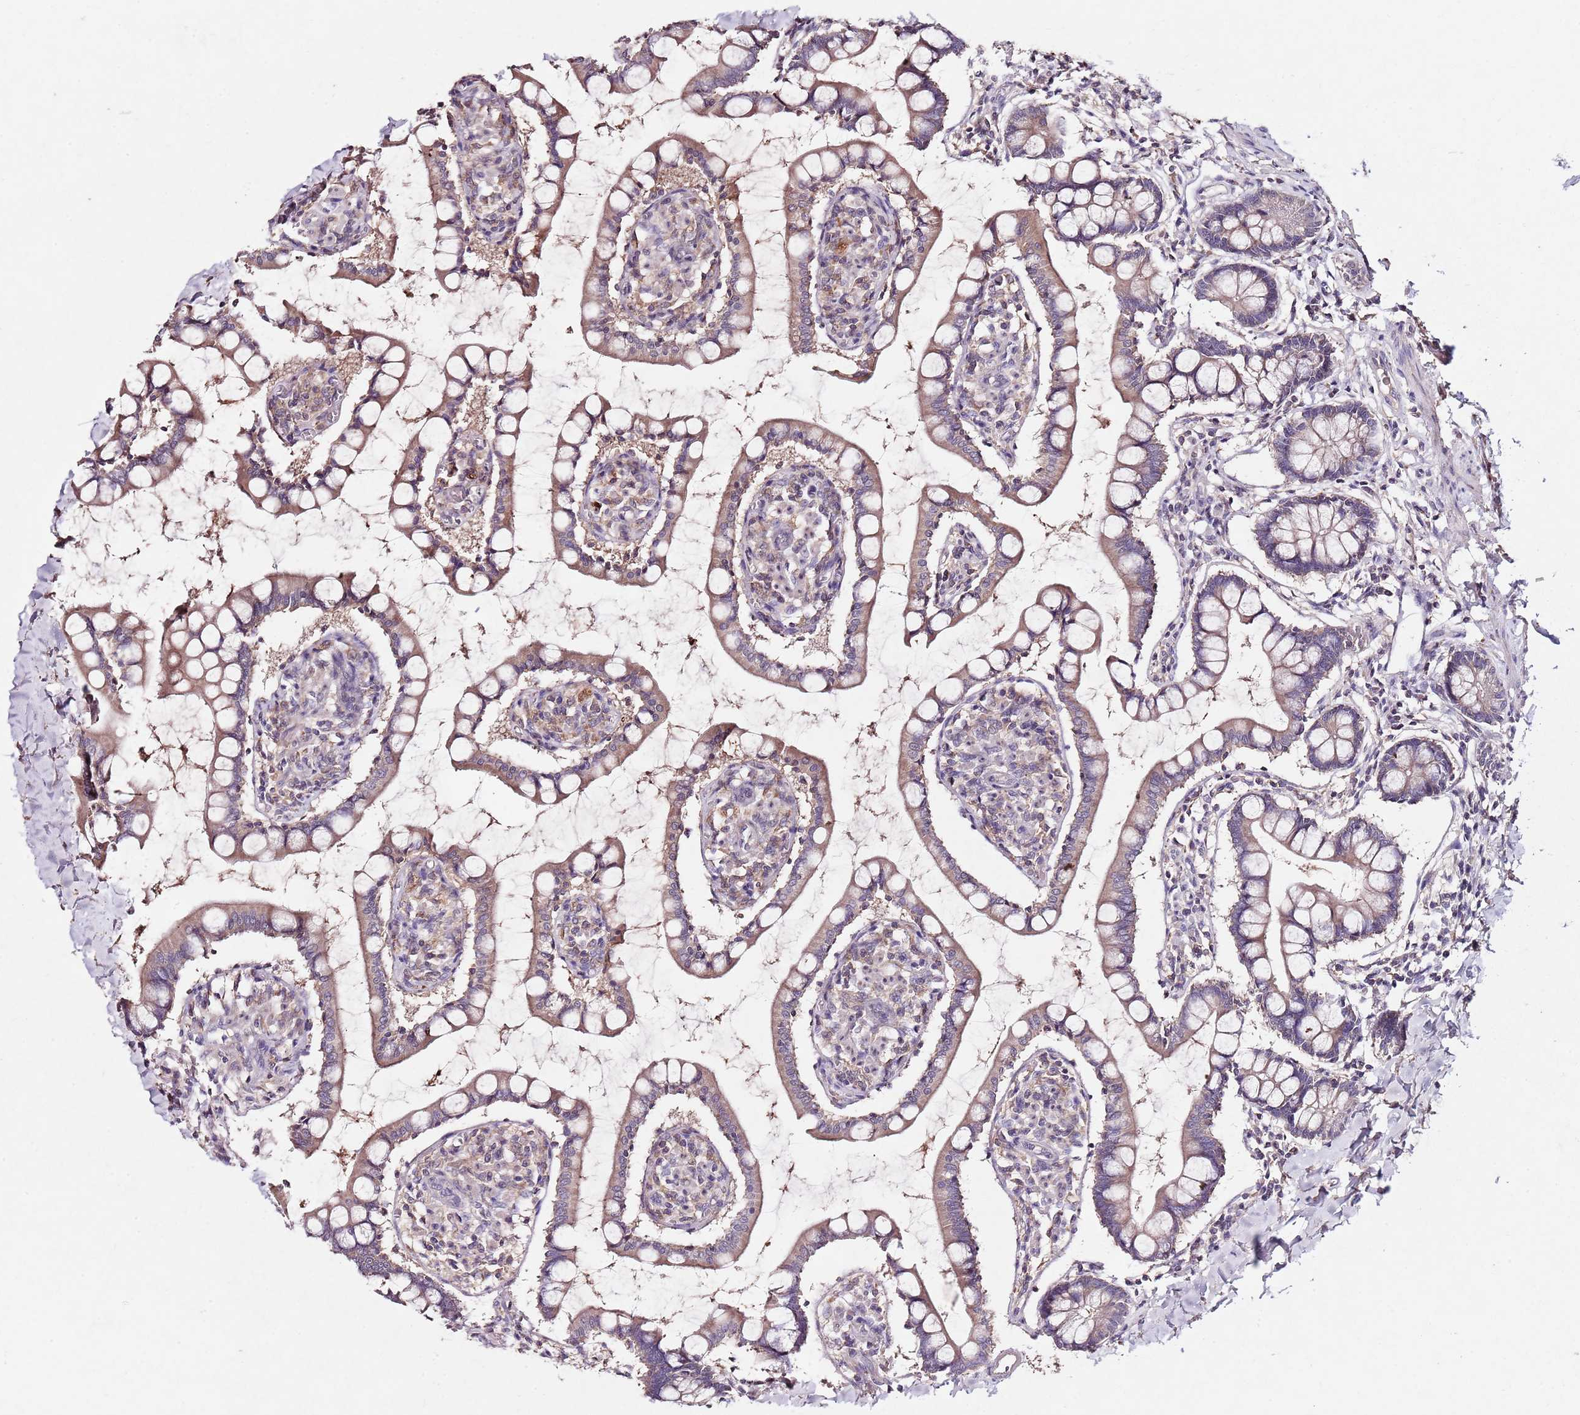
{"staining": {"intensity": "moderate", "quantity": ">75%", "location": "cytoplasmic/membranous"}, "tissue": "small intestine", "cell_type": "Glandular cells", "image_type": "normal", "snomed": [{"axis": "morphology", "description": "Normal tissue, NOS"}, {"axis": "topography", "description": "Small intestine"}], "caption": "The immunohistochemical stain highlights moderate cytoplasmic/membranous staining in glandular cells of unremarkable small intestine.", "gene": "NRDE2", "patient": {"sex": "male", "age": 52}}